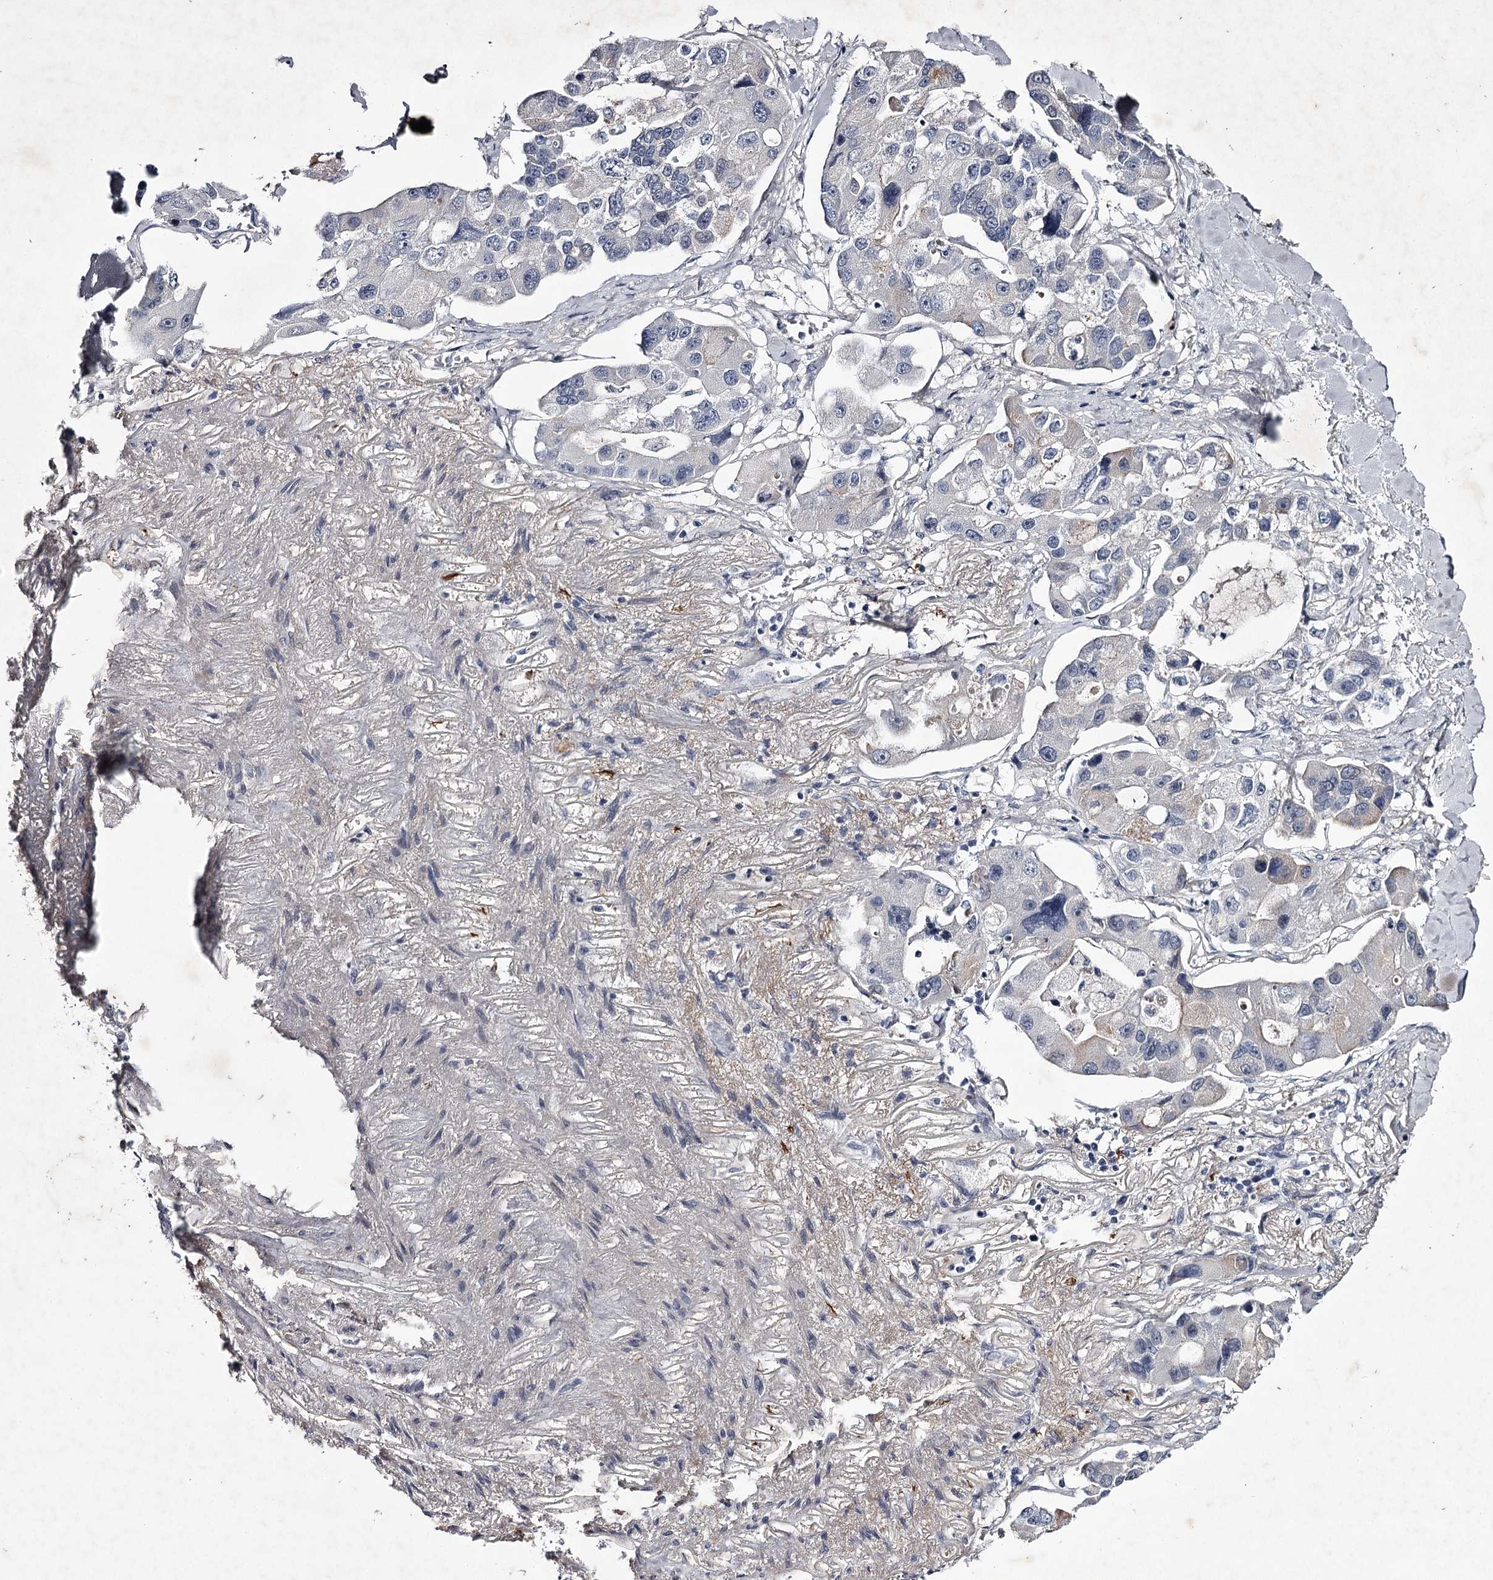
{"staining": {"intensity": "negative", "quantity": "none", "location": "none"}, "tissue": "lung cancer", "cell_type": "Tumor cells", "image_type": "cancer", "snomed": [{"axis": "morphology", "description": "Adenocarcinoma, NOS"}, {"axis": "topography", "description": "Lung"}], "caption": "The image reveals no significant expression in tumor cells of lung cancer (adenocarcinoma).", "gene": "FDXACB1", "patient": {"sex": "female", "age": 54}}